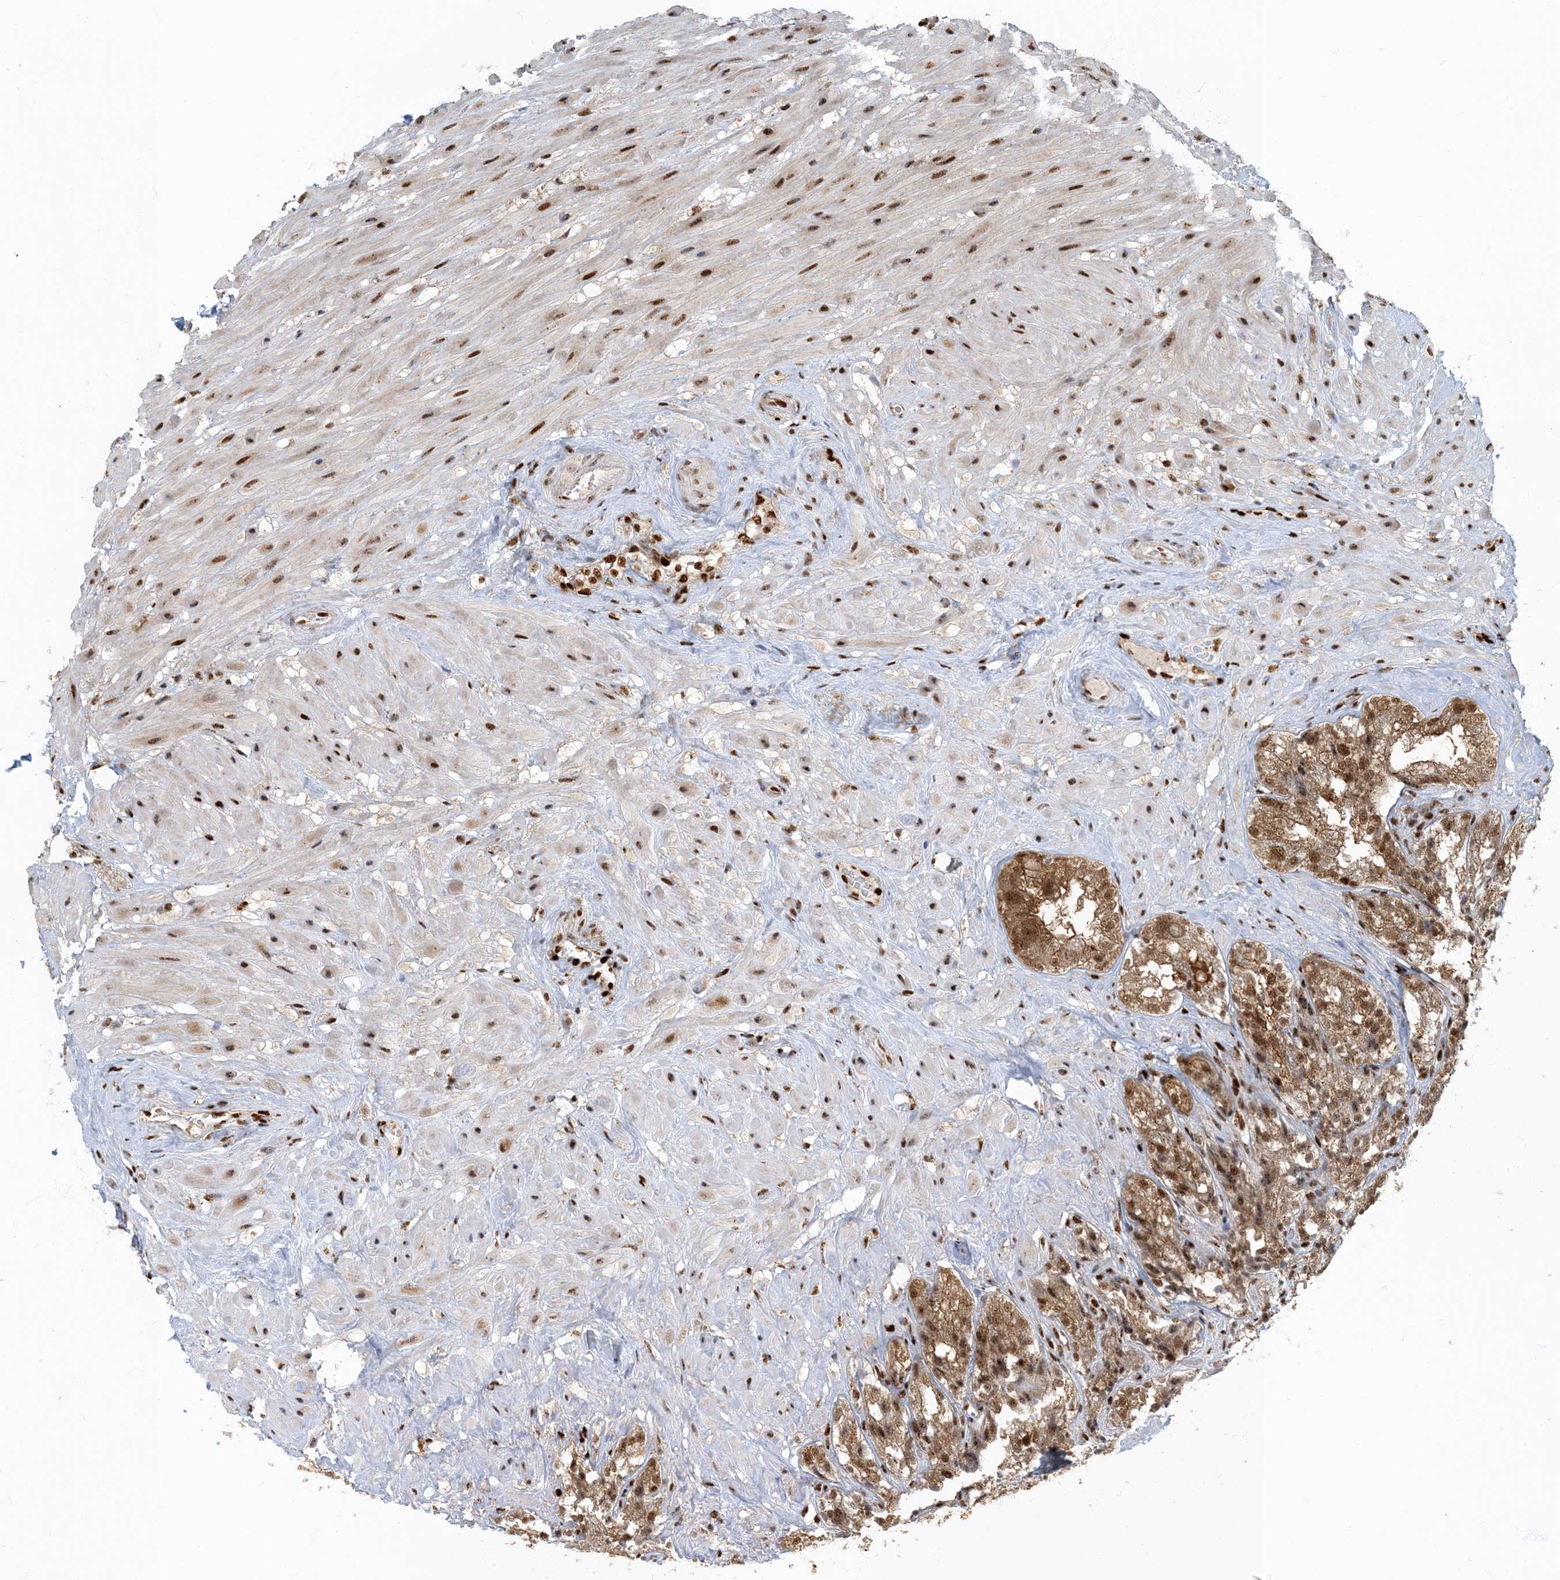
{"staining": {"intensity": "strong", "quantity": ">75%", "location": "cytoplasmic/membranous,nuclear"}, "tissue": "seminal vesicle", "cell_type": "Glandular cells", "image_type": "normal", "snomed": [{"axis": "morphology", "description": "Normal tissue, NOS"}, {"axis": "topography", "description": "Seminal veicle"}, {"axis": "topography", "description": "Peripheral nerve tissue"}], "caption": "This is an image of immunohistochemistry staining of benign seminal vesicle, which shows strong staining in the cytoplasmic/membranous,nuclear of glandular cells.", "gene": "MBD1", "patient": {"sex": "male", "age": 63}}